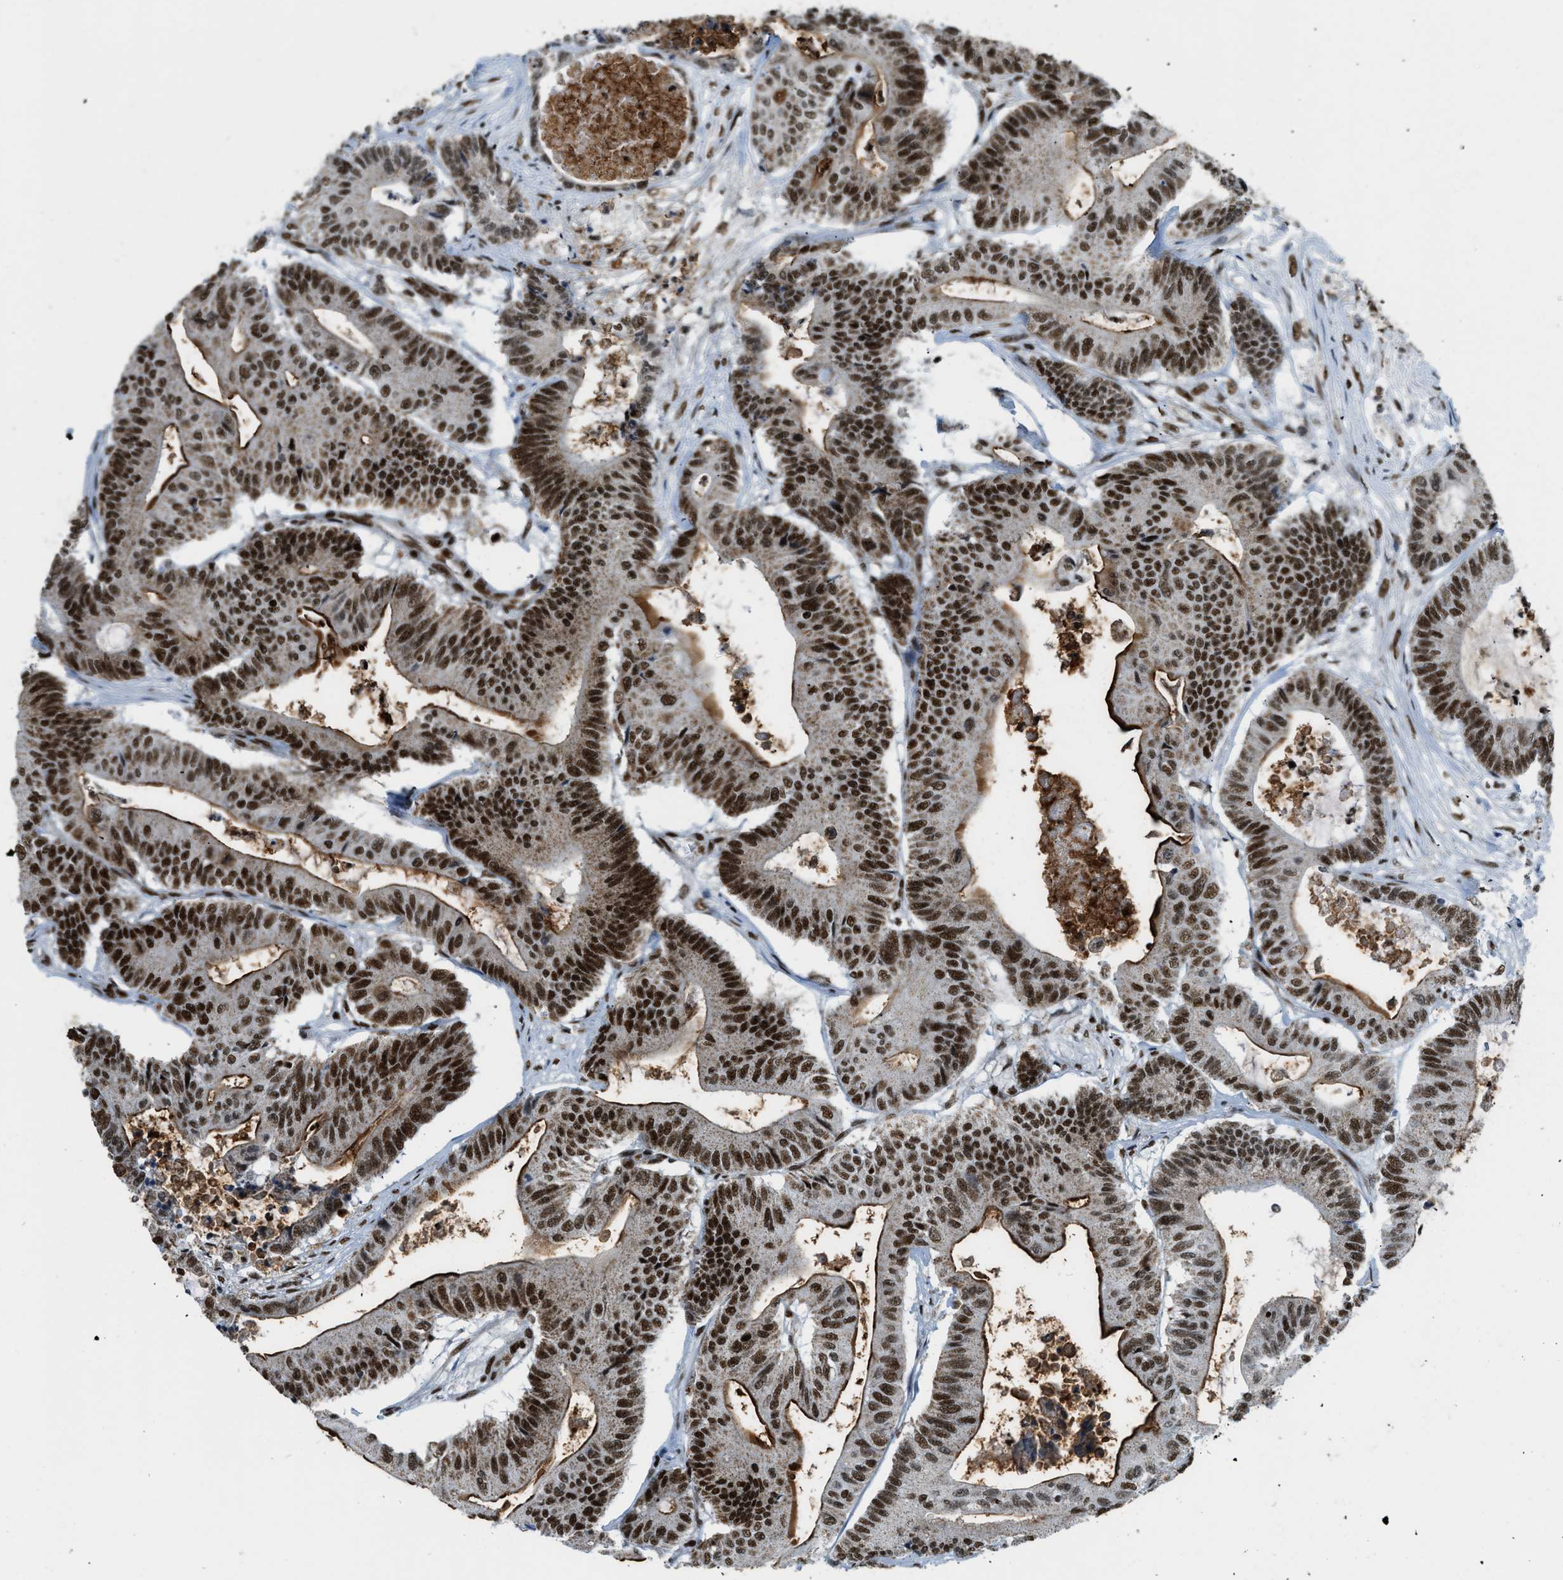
{"staining": {"intensity": "strong", "quantity": ">75%", "location": "cytoplasmic/membranous,nuclear"}, "tissue": "colorectal cancer", "cell_type": "Tumor cells", "image_type": "cancer", "snomed": [{"axis": "morphology", "description": "Adenocarcinoma, NOS"}, {"axis": "topography", "description": "Colon"}], "caption": "Immunohistochemical staining of human colorectal cancer displays high levels of strong cytoplasmic/membranous and nuclear protein positivity in about >75% of tumor cells.", "gene": "GABPB1", "patient": {"sex": "female", "age": 84}}